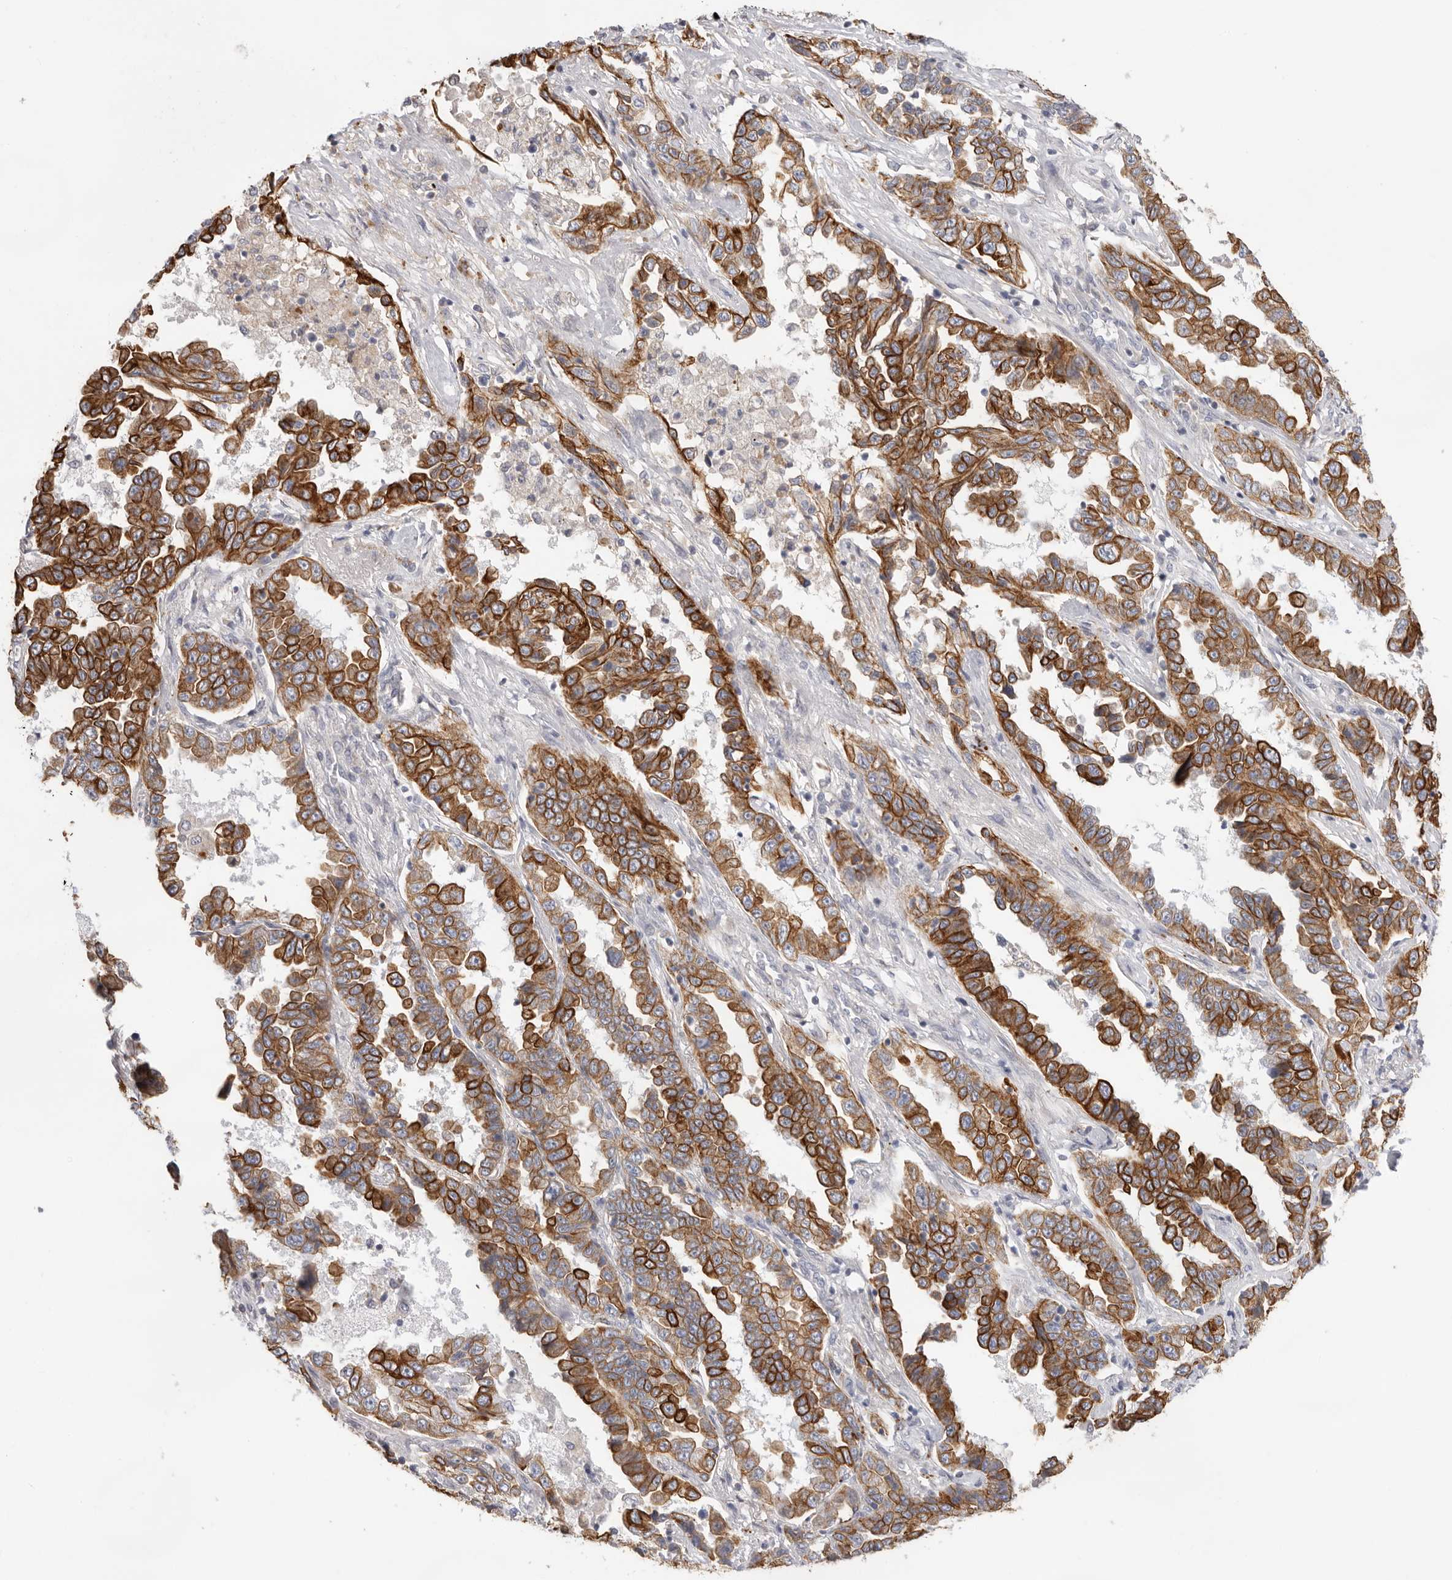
{"staining": {"intensity": "strong", "quantity": ">75%", "location": "cytoplasmic/membranous"}, "tissue": "lung cancer", "cell_type": "Tumor cells", "image_type": "cancer", "snomed": [{"axis": "morphology", "description": "Adenocarcinoma, NOS"}, {"axis": "topography", "description": "Lung"}], "caption": "Strong cytoplasmic/membranous protein positivity is appreciated in approximately >75% of tumor cells in lung adenocarcinoma.", "gene": "USH1C", "patient": {"sex": "female", "age": 51}}